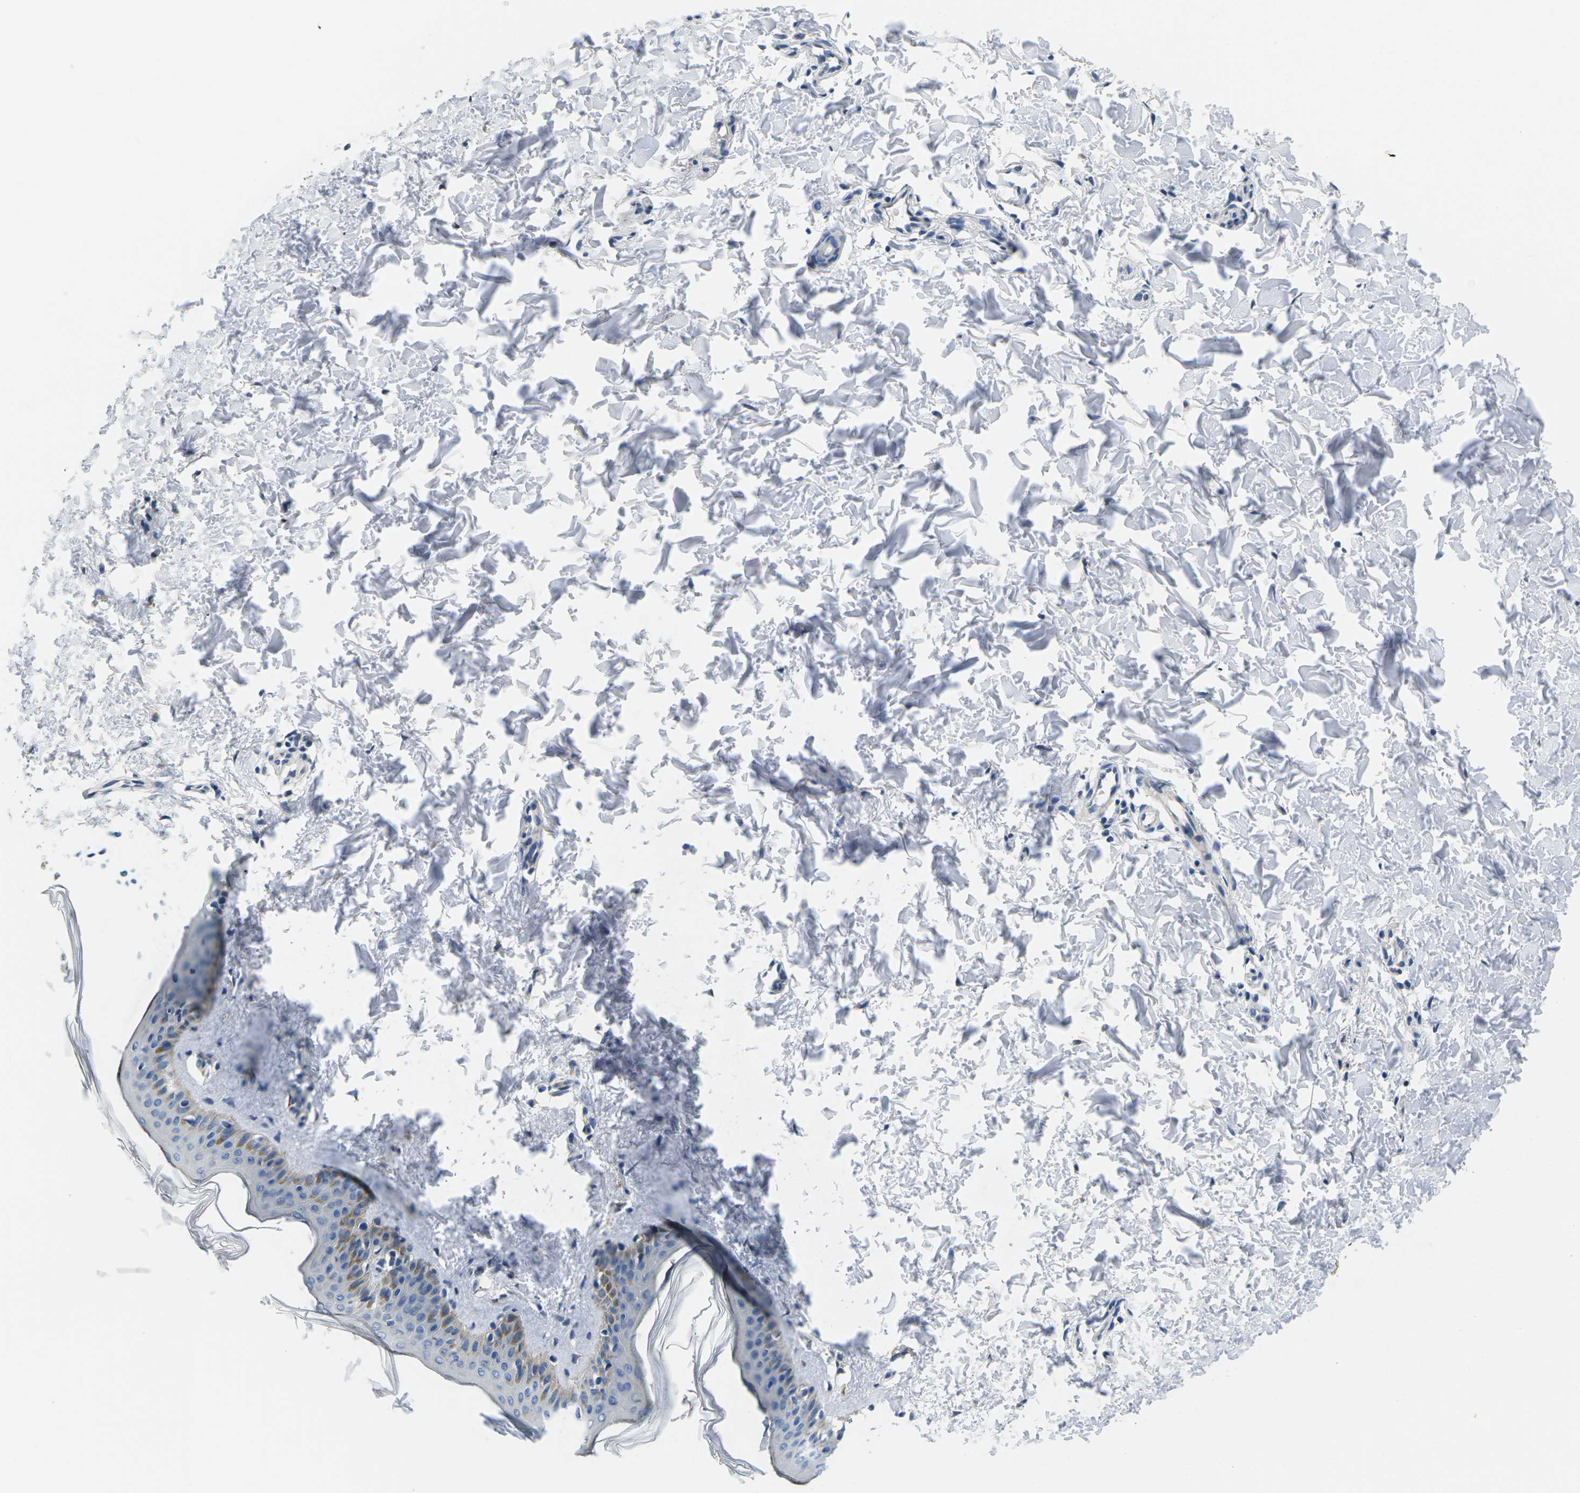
{"staining": {"intensity": "negative", "quantity": "none", "location": "none"}, "tissue": "skin", "cell_type": "Fibroblasts", "image_type": "normal", "snomed": [{"axis": "morphology", "description": "Normal tissue, NOS"}, {"axis": "topography", "description": "Skin"}], "caption": "High power microscopy photomicrograph of an immunohistochemistry image of benign skin, revealing no significant staining in fibroblasts.", "gene": "TSPAN2", "patient": {"sex": "female", "age": 41}}